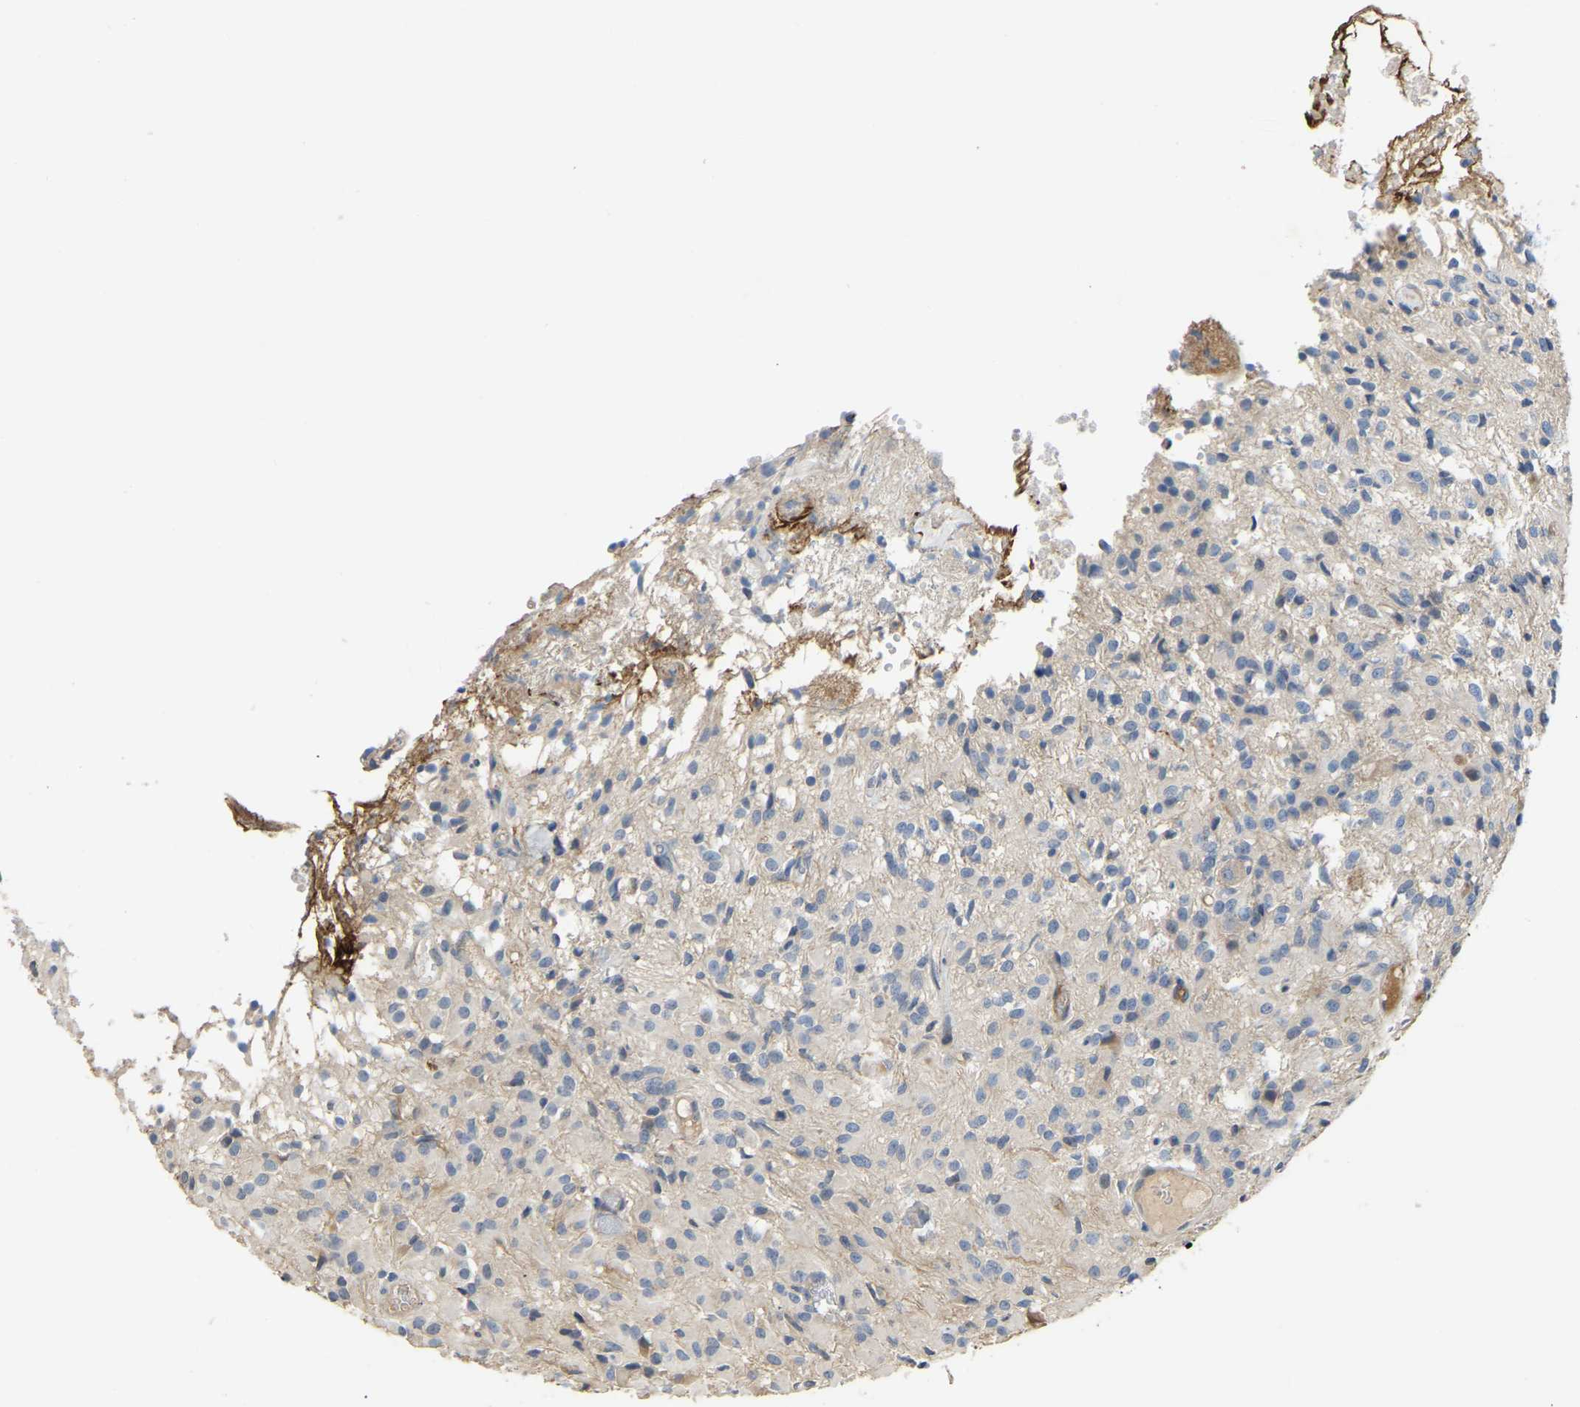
{"staining": {"intensity": "negative", "quantity": "none", "location": "none"}, "tissue": "glioma", "cell_type": "Tumor cells", "image_type": "cancer", "snomed": [{"axis": "morphology", "description": "Glioma, malignant, High grade"}, {"axis": "topography", "description": "Brain"}], "caption": "High power microscopy micrograph of an IHC micrograph of malignant glioma (high-grade), revealing no significant expression in tumor cells. (DAB immunohistochemistry visualized using brightfield microscopy, high magnification).", "gene": "HIGD2B", "patient": {"sex": "female", "age": 59}}